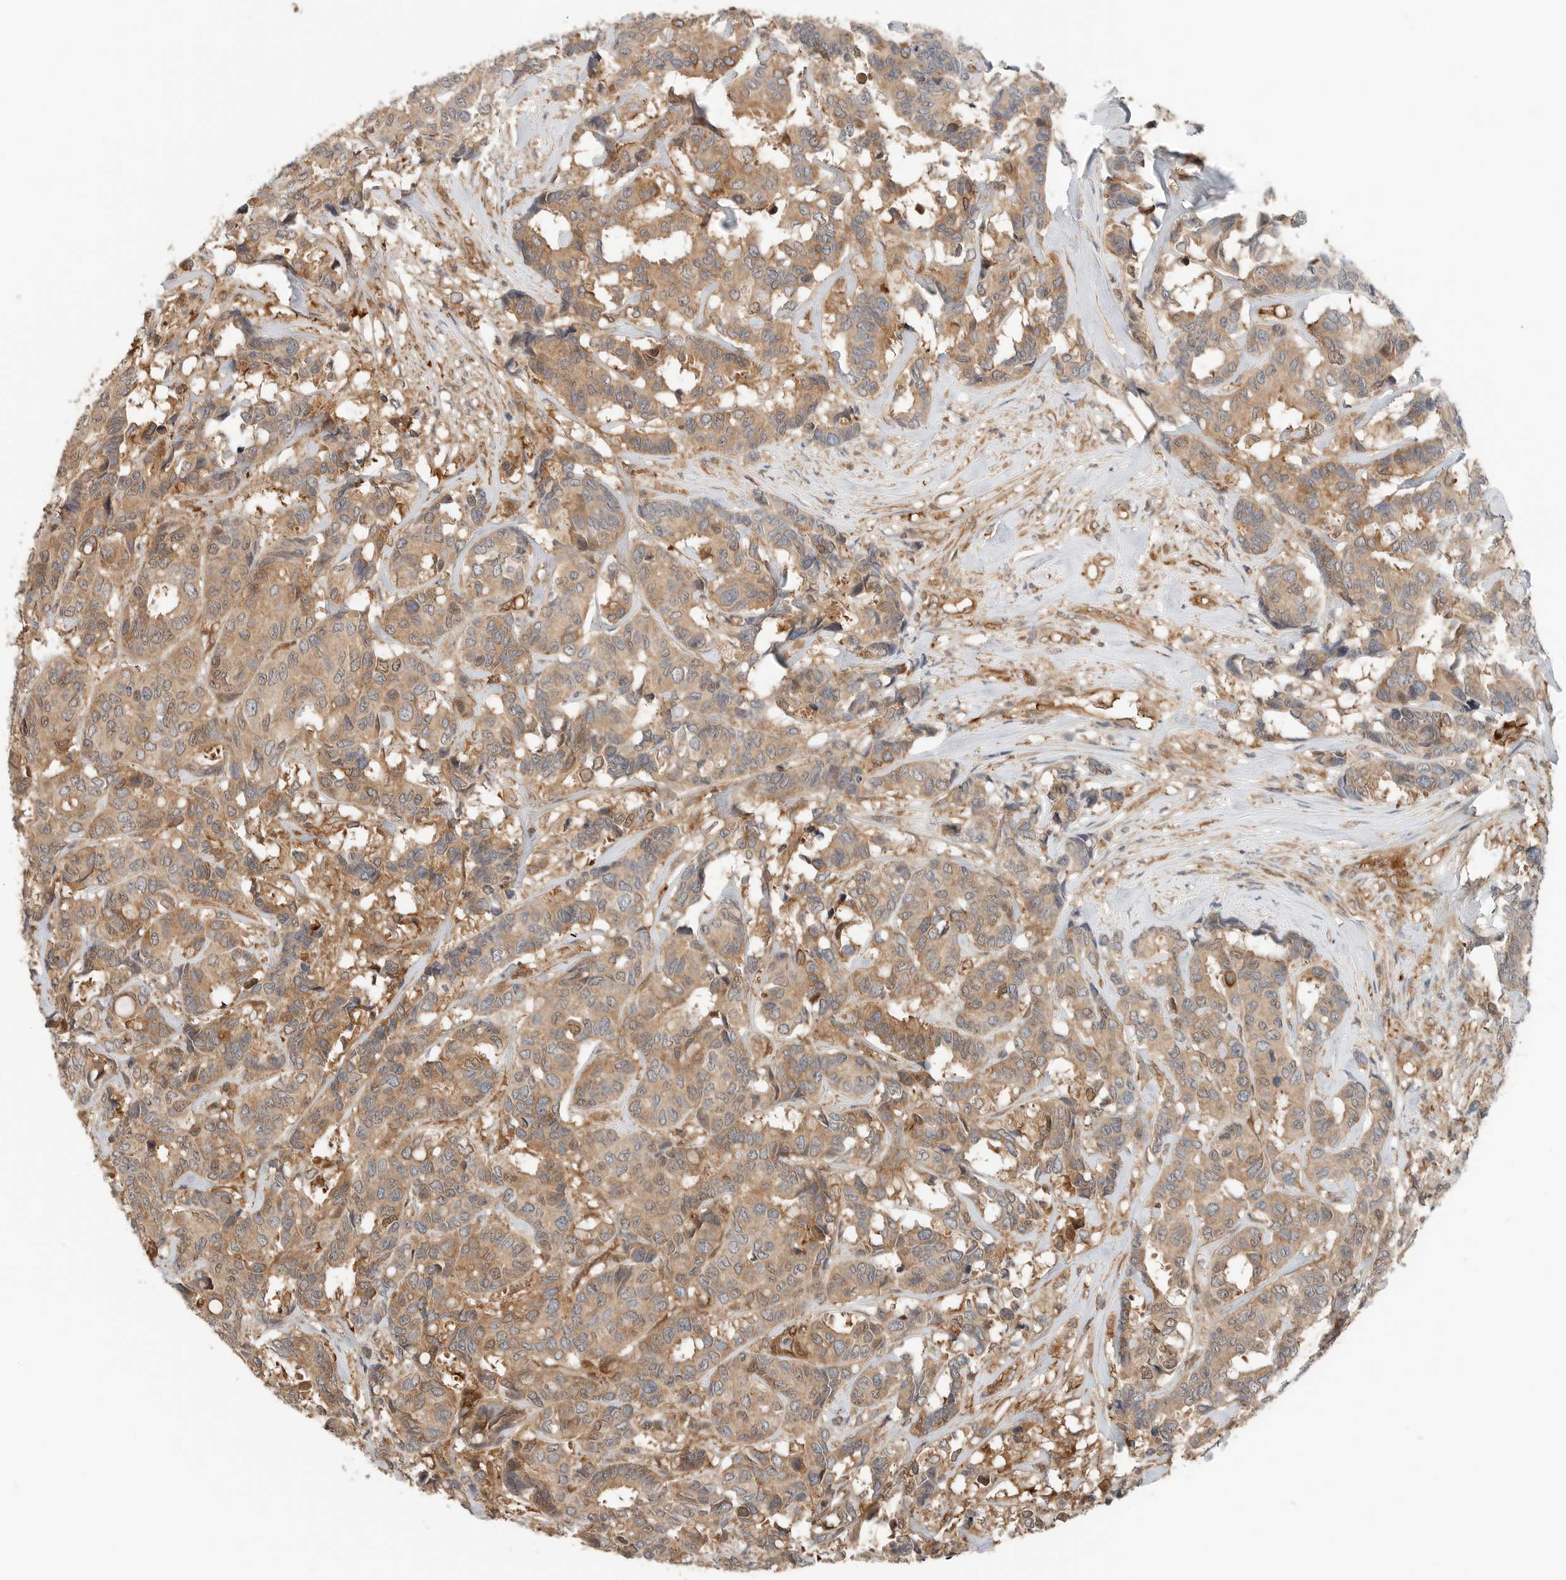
{"staining": {"intensity": "moderate", "quantity": ">75%", "location": "cytoplasmic/membranous,nuclear"}, "tissue": "breast cancer", "cell_type": "Tumor cells", "image_type": "cancer", "snomed": [{"axis": "morphology", "description": "Duct carcinoma"}, {"axis": "topography", "description": "Breast"}], "caption": "IHC (DAB (3,3'-diaminobenzidine)) staining of breast invasive ductal carcinoma displays moderate cytoplasmic/membranous and nuclear protein staining in about >75% of tumor cells. The staining is performed using DAB (3,3'-diaminobenzidine) brown chromogen to label protein expression. The nuclei are counter-stained blue using hematoxylin.", "gene": "XPNPEP1", "patient": {"sex": "female", "age": 87}}